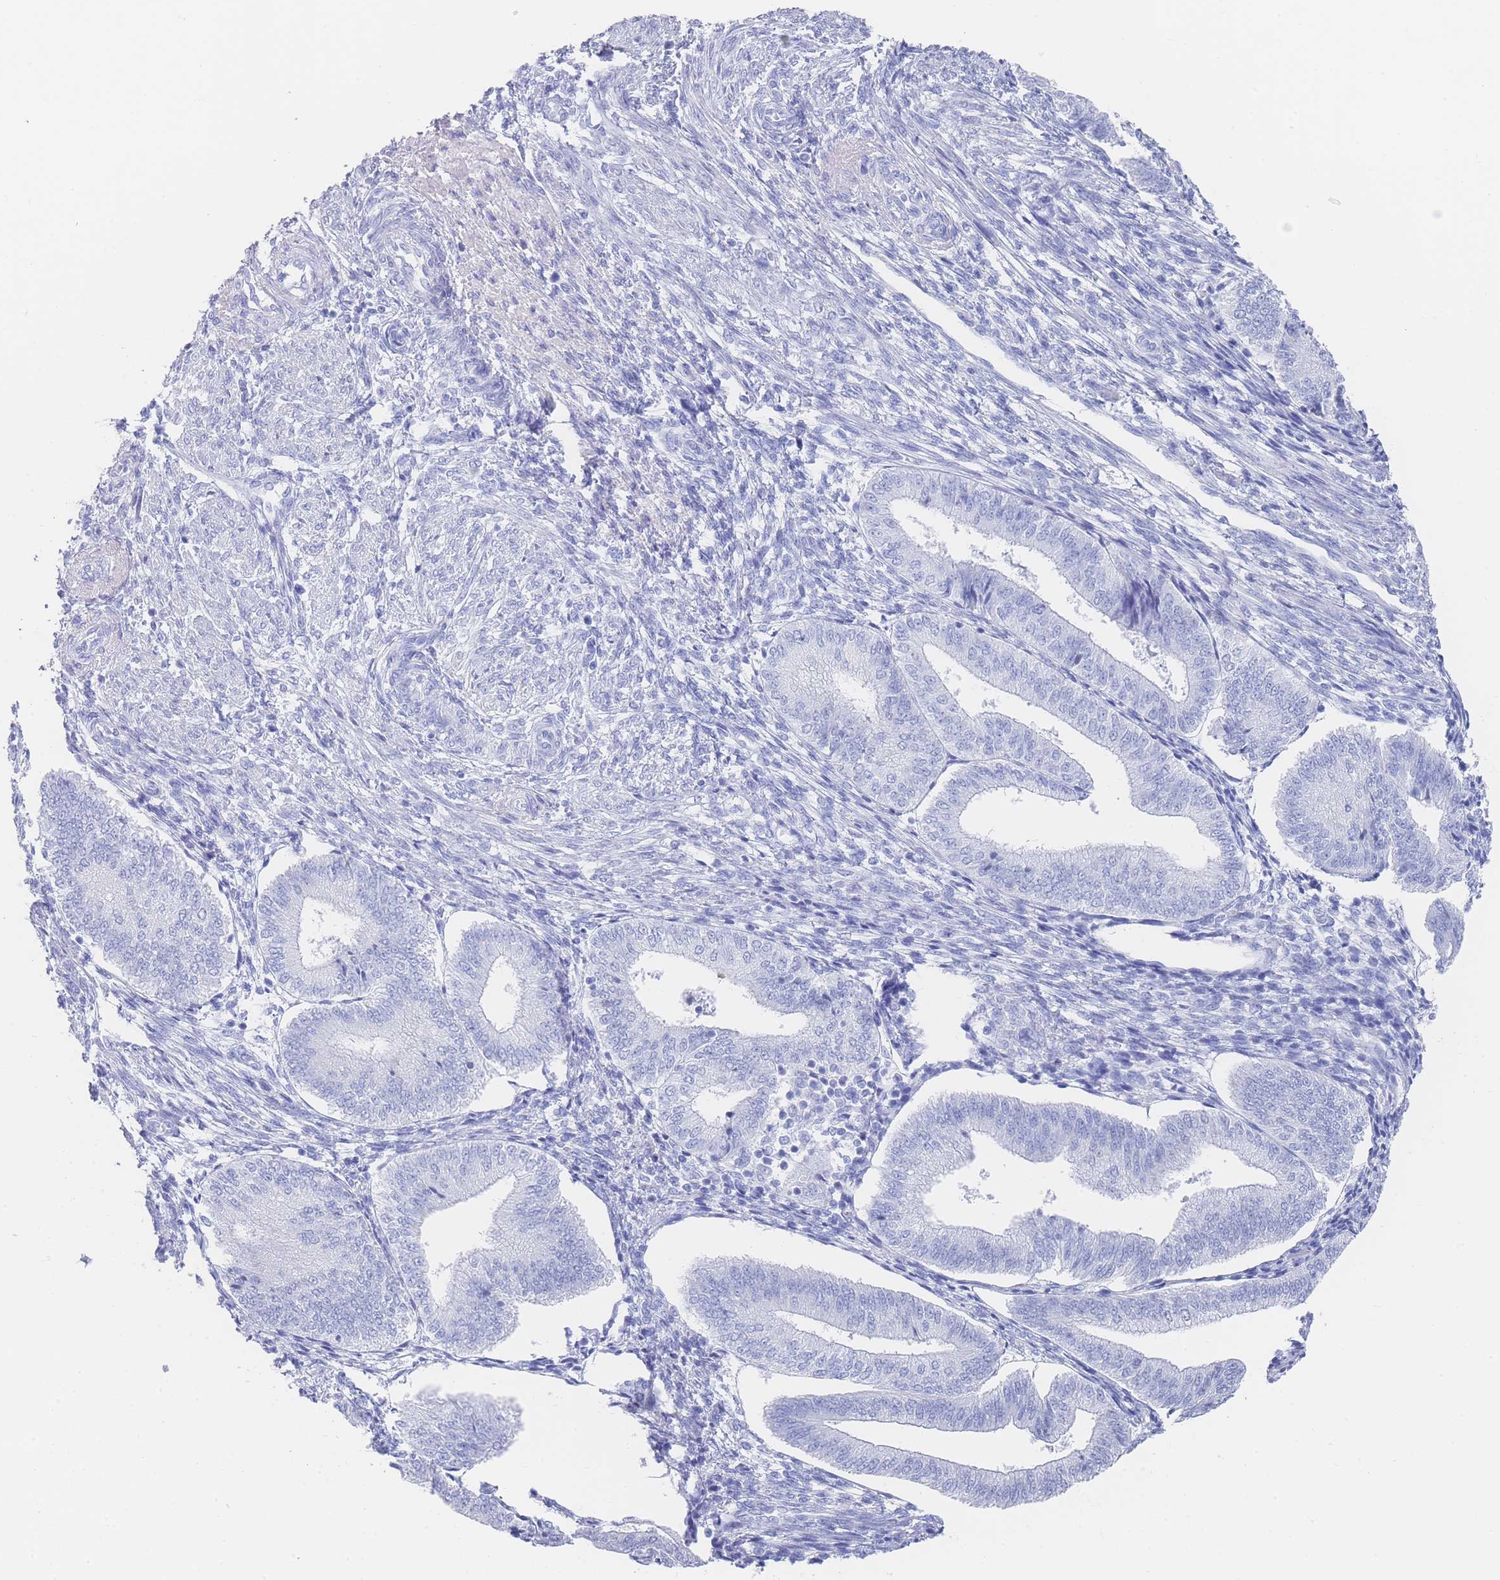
{"staining": {"intensity": "negative", "quantity": "none", "location": "none"}, "tissue": "endometrium", "cell_type": "Cells in endometrial stroma", "image_type": "normal", "snomed": [{"axis": "morphology", "description": "Normal tissue, NOS"}, {"axis": "topography", "description": "Endometrium"}], "caption": "Immunohistochemistry (IHC) of normal human endometrium exhibits no expression in cells in endometrial stroma.", "gene": "LRRC37A2", "patient": {"sex": "female", "age": 34}}